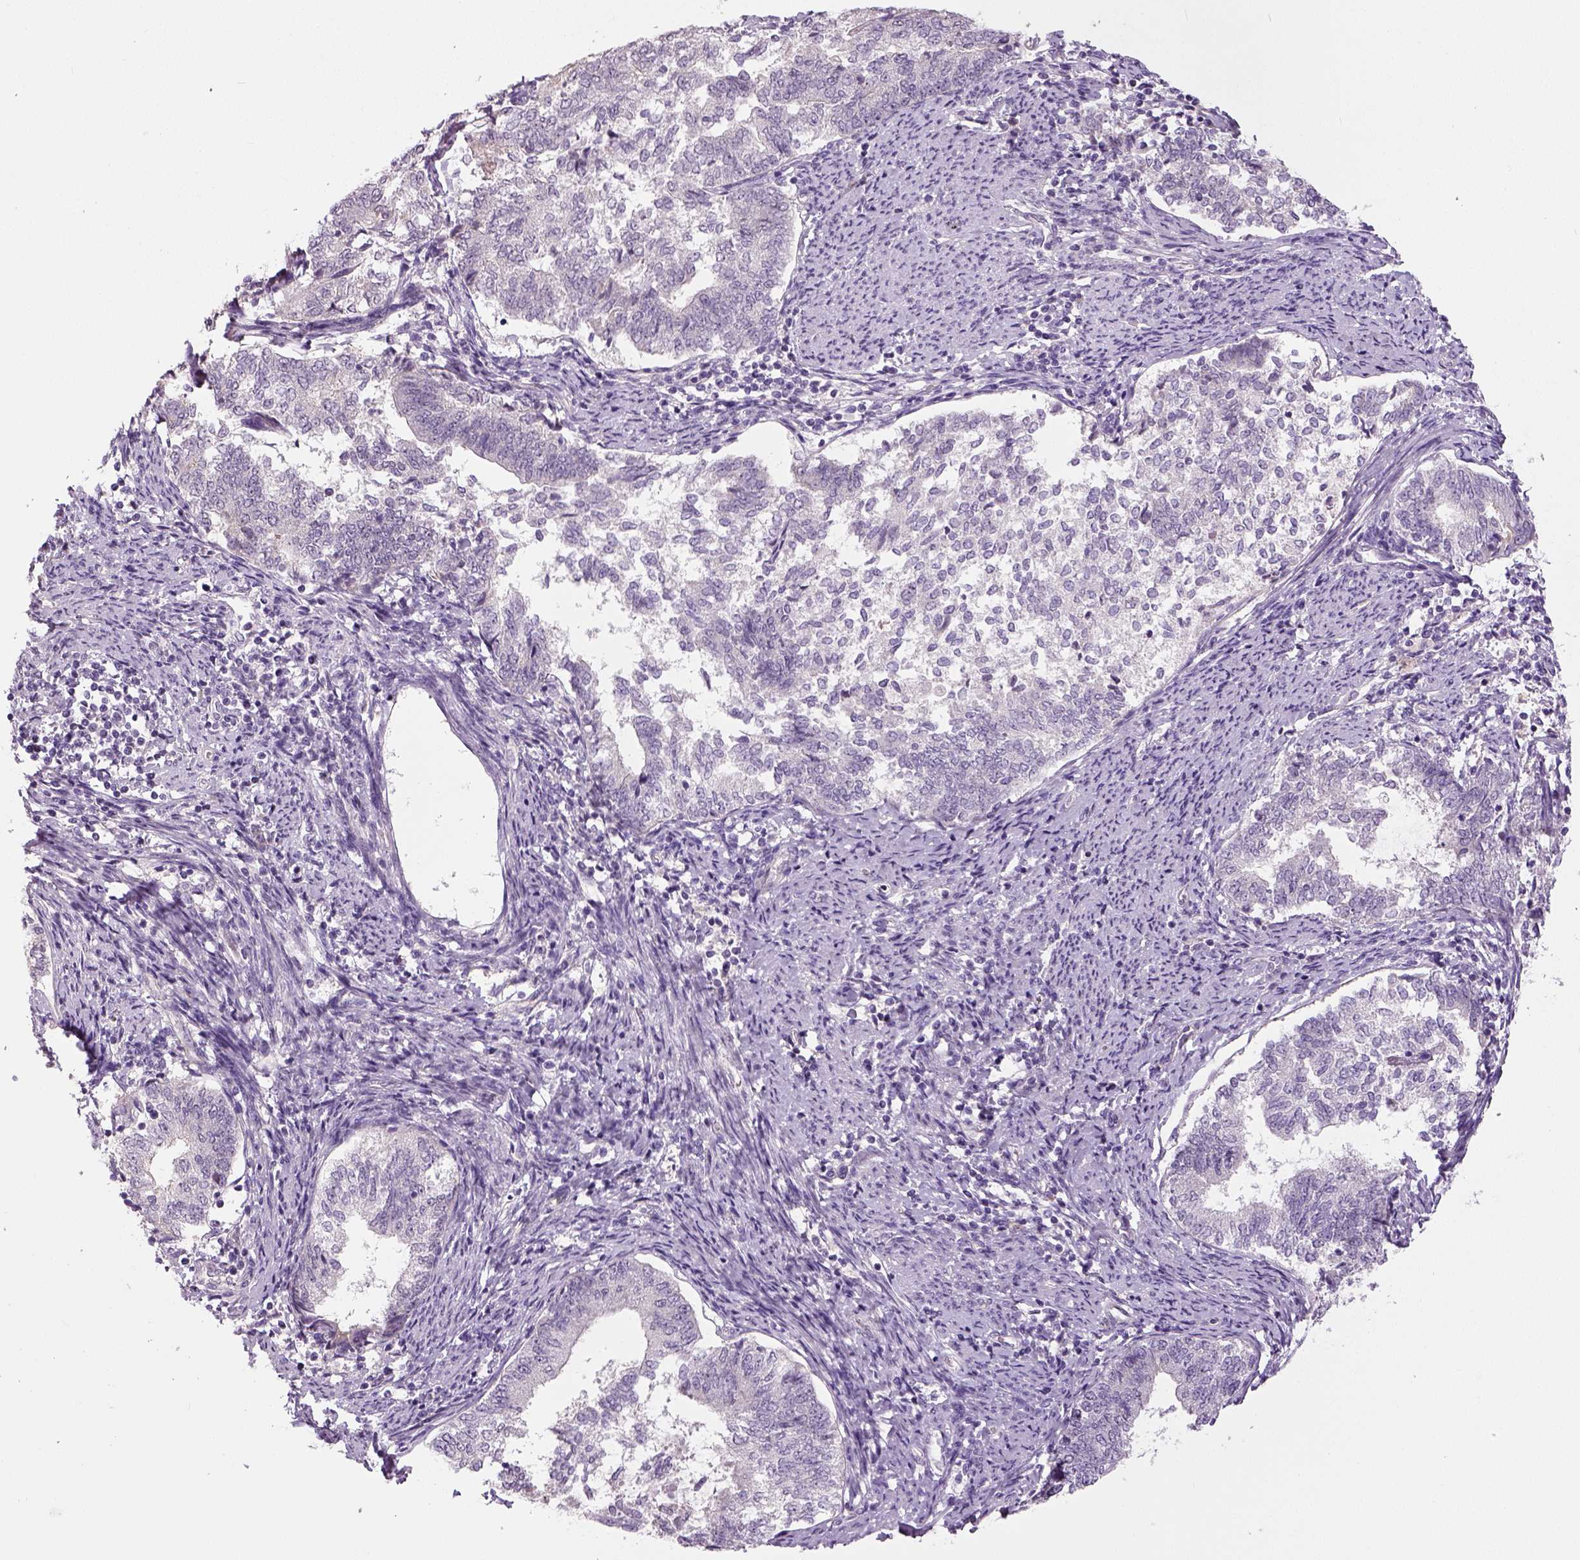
{"staining": {"intensity": "negative", "quantity": "none", "location": "none"}, "tissue": "endometrial cancer", "cell_type": "Tumor cells", "image_type": "cancer", "snomed": [{"axis": "morphology", "description": "Adenocarcinoma, NOS"}, {"axis": "topography", "description": "Endometrium"}], "caption": "Tumor cells show no significant protein expression in endometrial adenocarcinoma.", "gene": "NECAB1", "patient": {"sex": "female", "age": 65}}